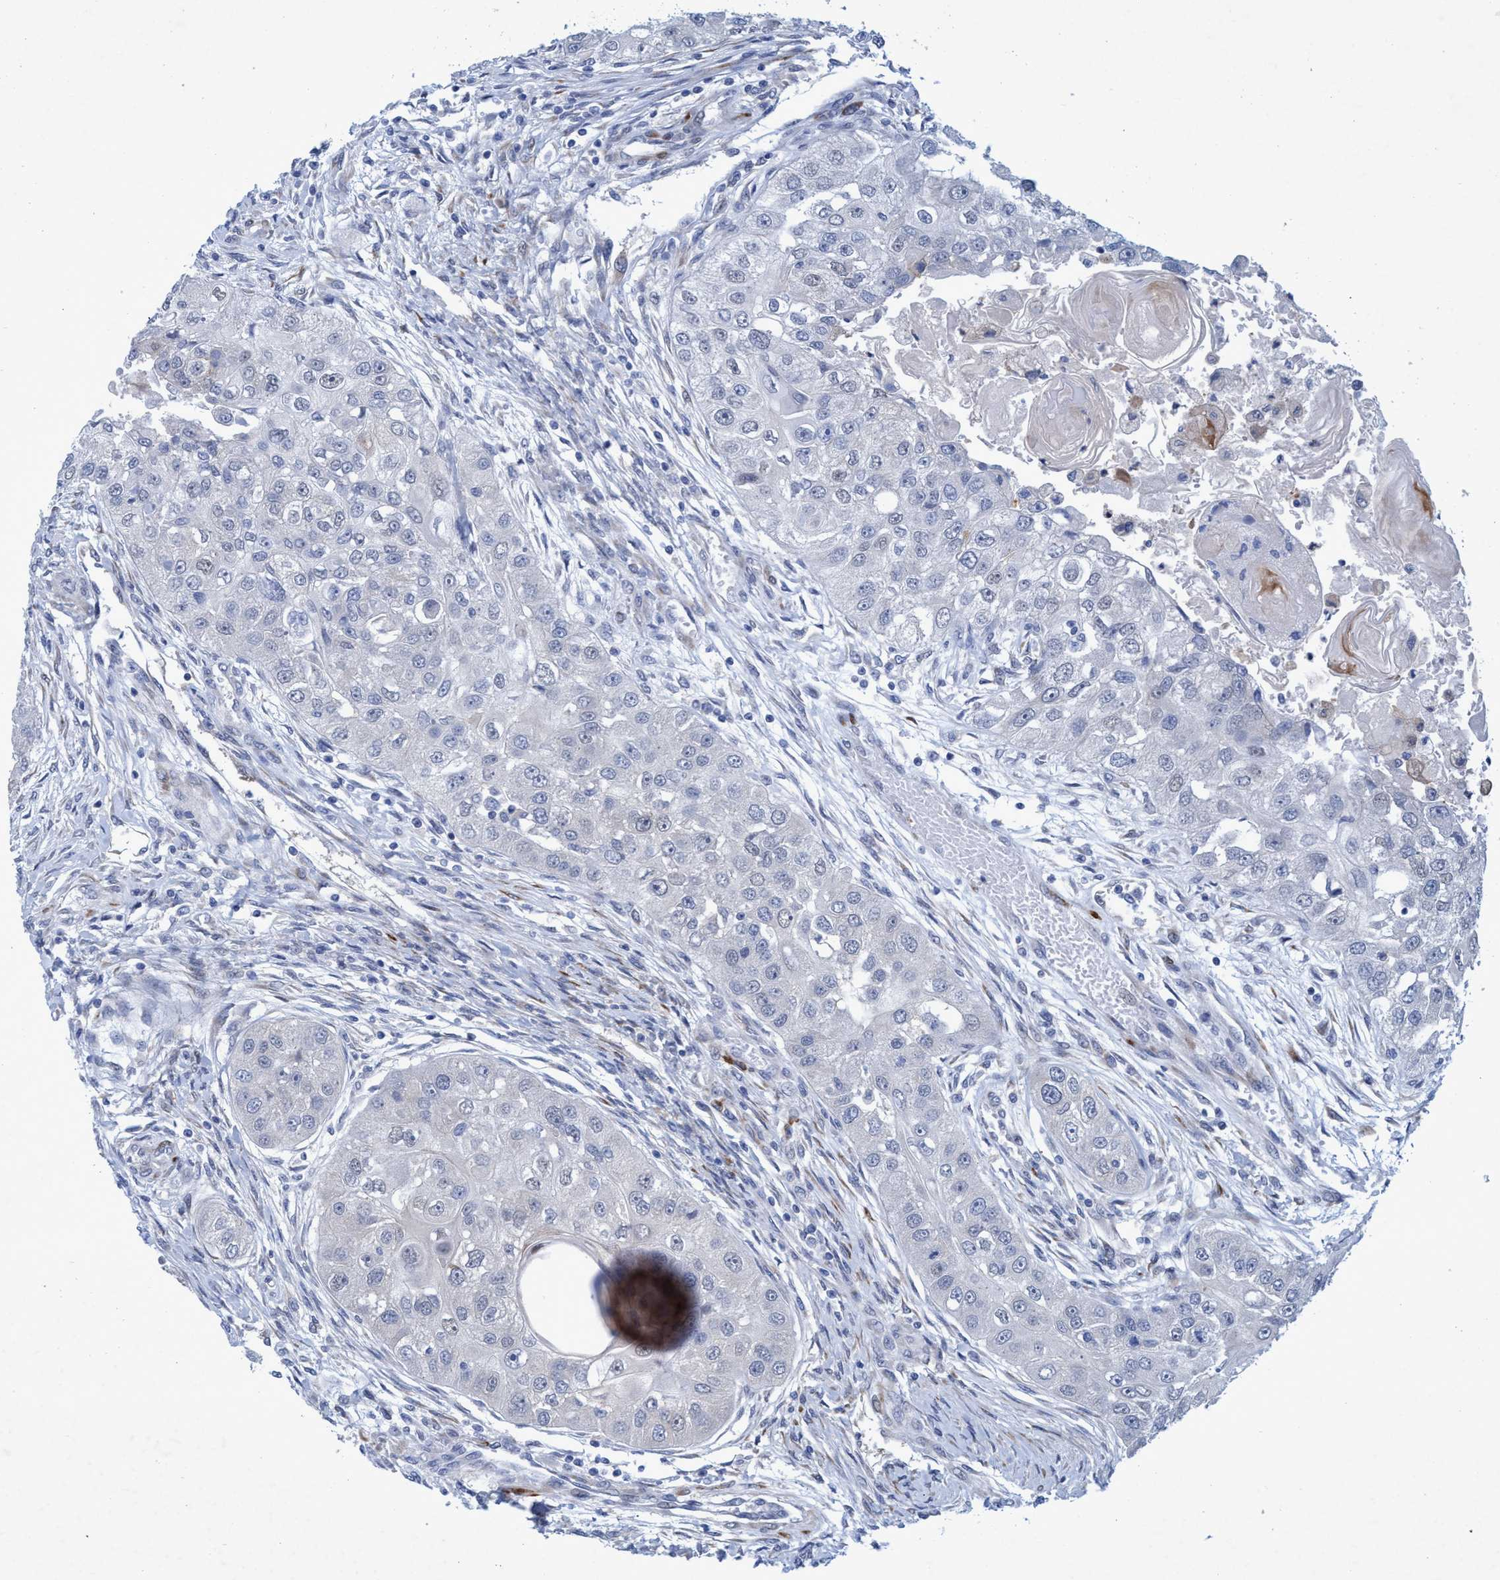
{"staining": {"intensity": "negative", "quantity": "none", "location": "none"}, "tissue": "head and neck cancer", "cell_type": "Tumor cells", "image_type": "cancer", "snomed": [{"axis": "morphology", "description": "Normal tissue, NOS"}, {"axis": "morphology", "description": "Squamous cell carcinoma, NOS"}, {"axis": "topography", "description": "Skeletal muscle"}, {"axis": "topography", "description": "Head-Neck"}], "caption": "This is a image of IHC staining of head and neck cancer (squamous cell carcinoma), which shows no expression in tumor cells.", "gene": "SLC43A2", "patient": {"sex": "male", "age": 51}}